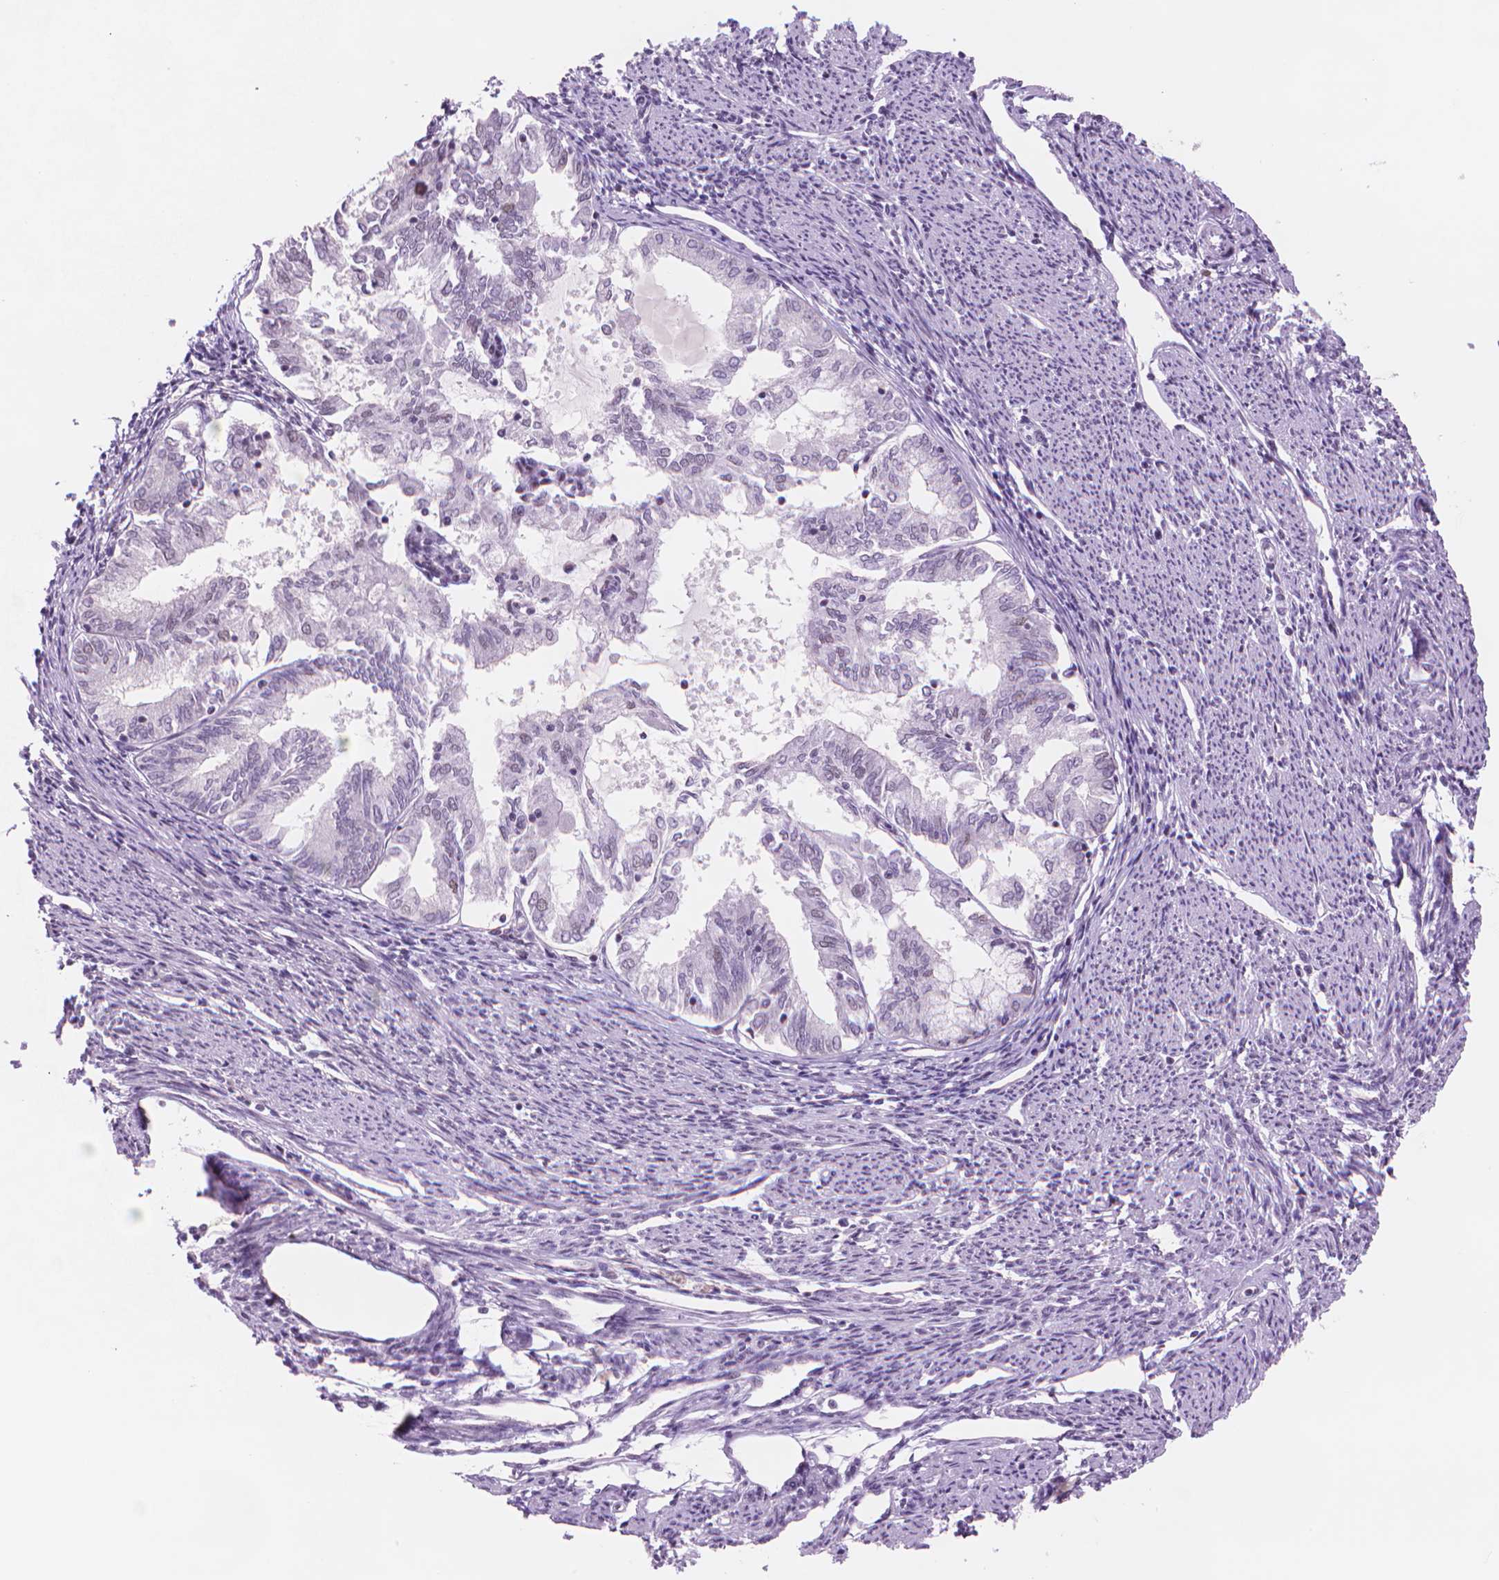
{"staining": {"intensity": "weak", "quantity": "<25%", "location": "nuclear"}, "tissue": "endometrial cancer", "cell_type": "Tumor cells", "image_type": "cancer", "snomed": [{"axis": "morphology", "description": "Adenocarcinoma, NOS"}, {"axis": "topography", "description": "Endometrium"}], "caption": "A high-resolution micrograph shows IHC staining of adenocarcinoma (endometrial), which shows no significant staining in tumor cells.", "gene": "POLR3D", "patient": {"sex": "female", "age": 79}}